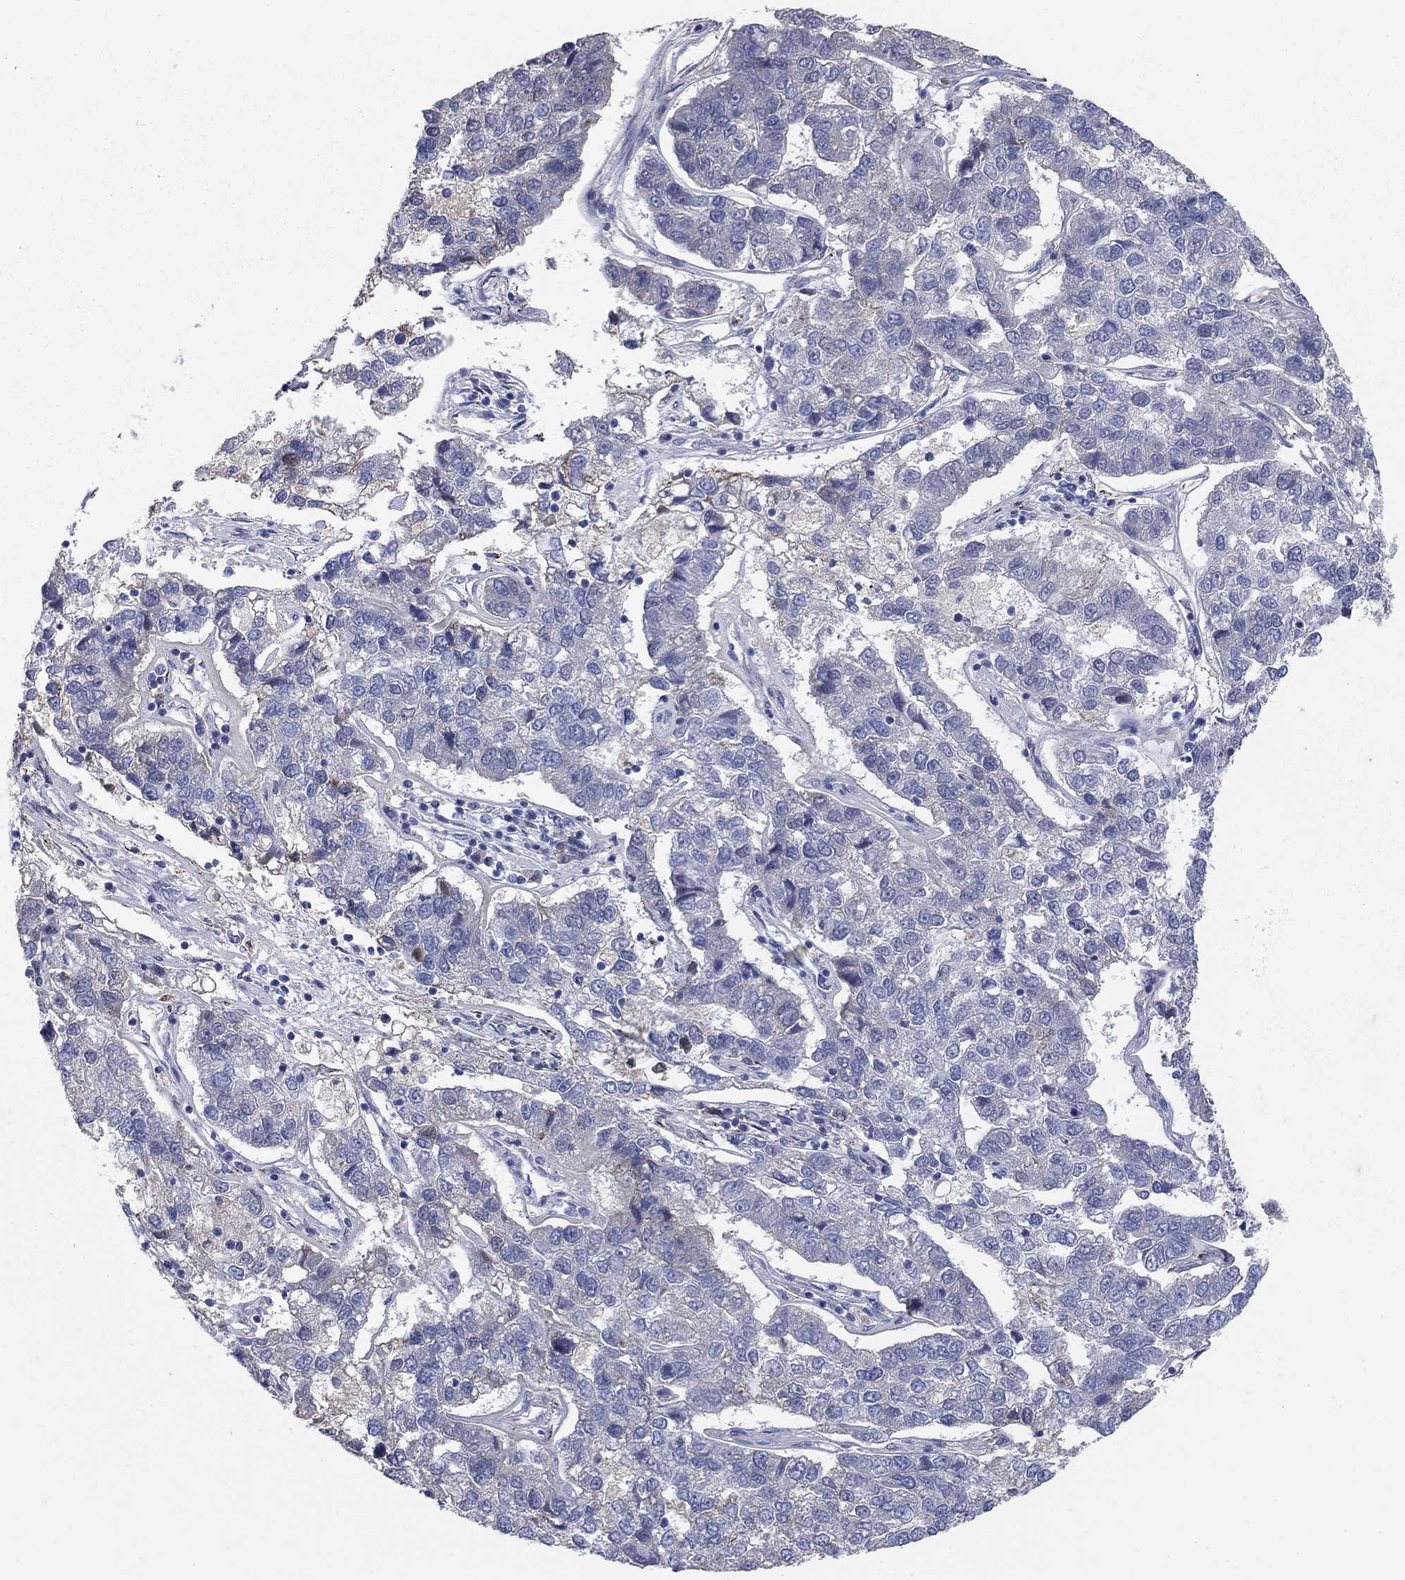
{"staining": {"intensity": "negative", "quantity": "none", "location": "none"}, "tissue": "pancreatic cancer", "cell_type": "Tumor cells", "image_type": "cancer", "snomed": [{"axis": "morphology", "description": "Adenocarcinoma, NOS"}, {"axis": "topography", "description": "Pancreas"}], "caption": "Immunohistochemistry micrograph of neoplastic tissue: human pancreatic adenocarcinoma stained with DAB (3,3'-diaminobenzidine) exhibits no significant protein positivity in tumor cells.", "gene": "PNPLA2", "patient": {"sex": "female", "age": 61}}